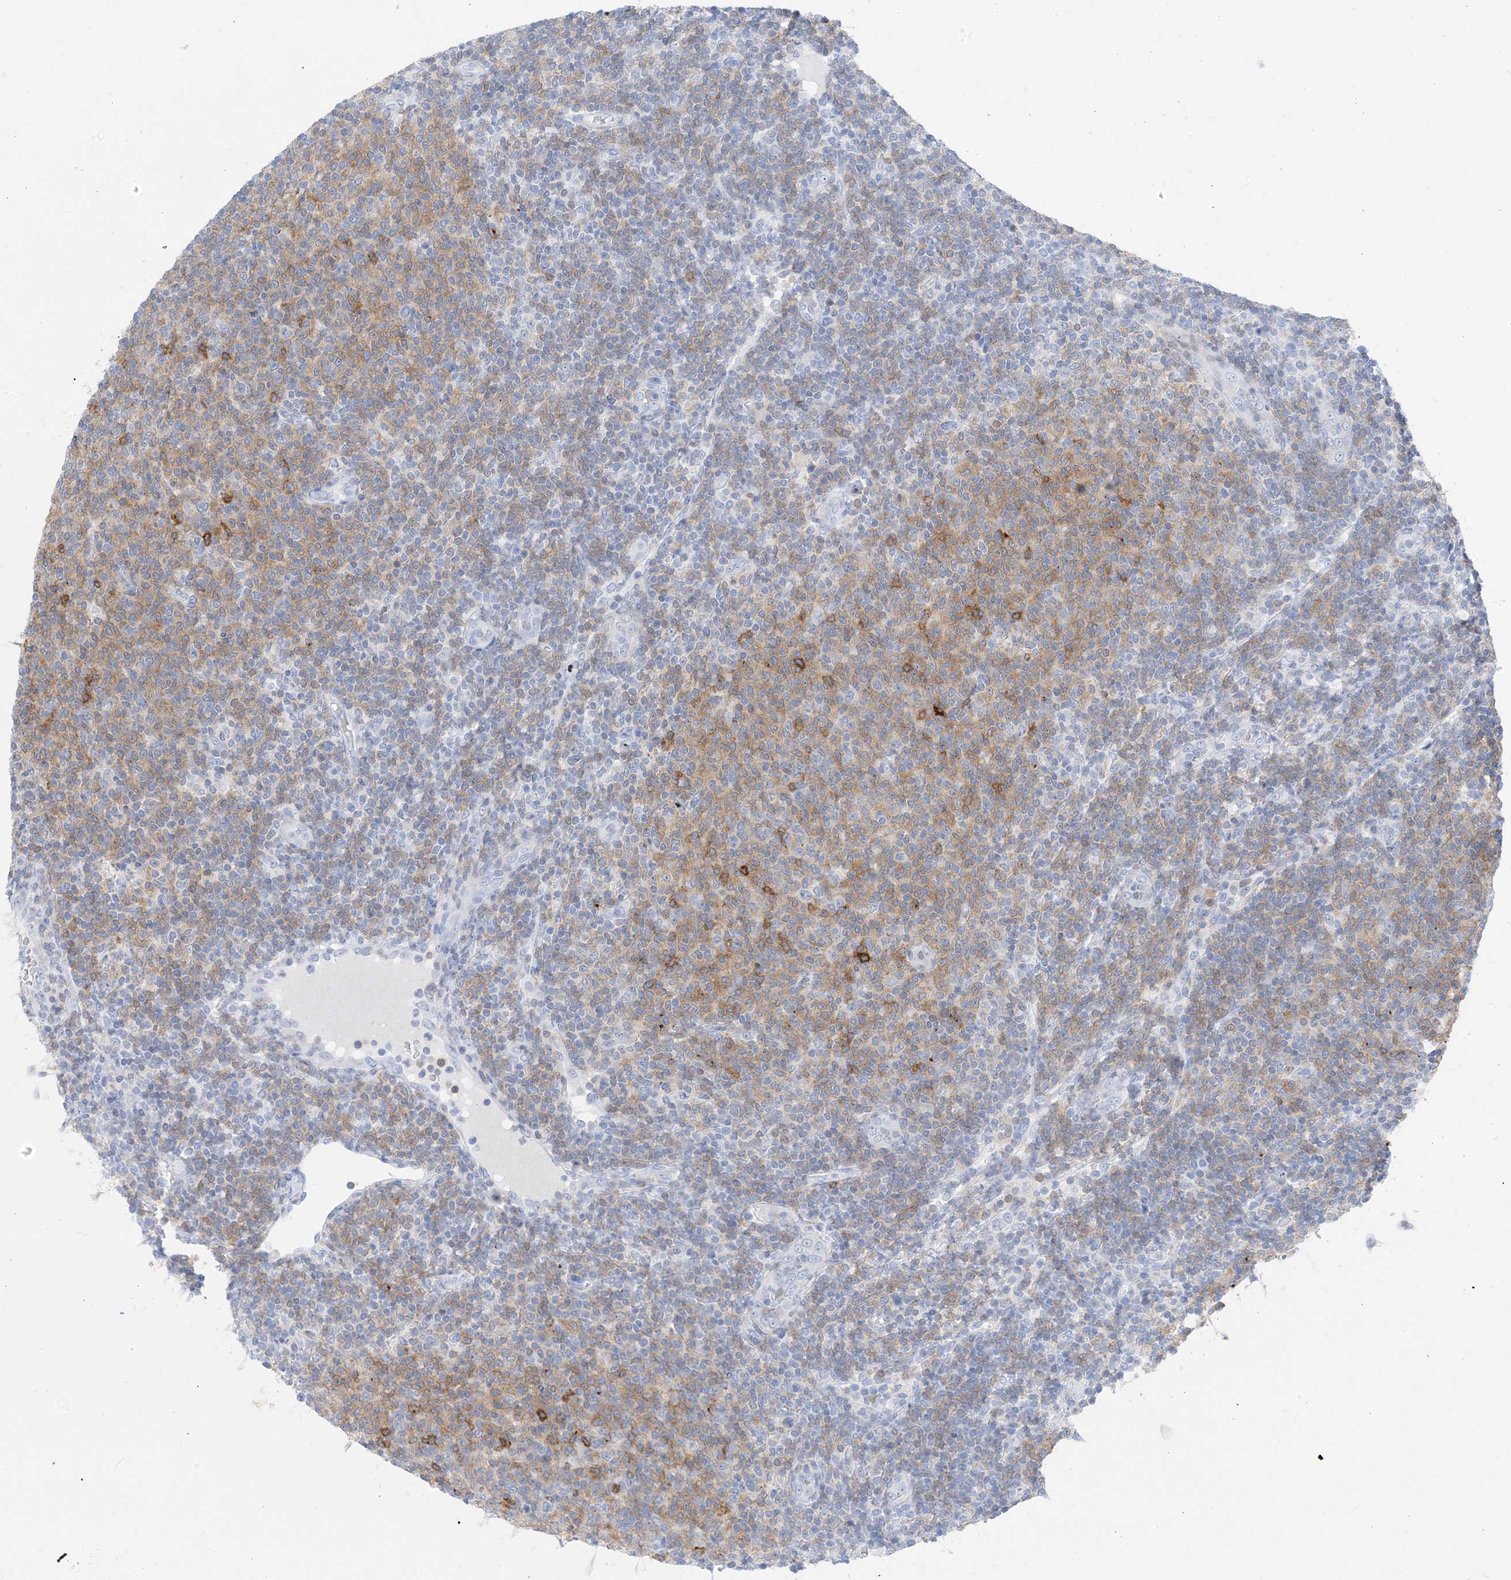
{"staining": {"intensity": "moderate", "quantity": "<25%", "location": "cytoplasmic/membranous"}, "tissue": "lymphoma", "cell_type": "Tumor cells", "image_type": "cancer", "snomed": [{"axis": "morphology", "description": "Malignant lymphoma, non-Hodgkin's type, Low grade"}, {"axis": "topography", "description": "Lymph node"}], "caption": "Lymphoma was stained to show a protein in brown. There is low levels of moderate cytoplasmic/membranous staining in about <25% of tumor cells.", "gene": "SH3YL1", "patient": {"sex": "male", "age": 66}}